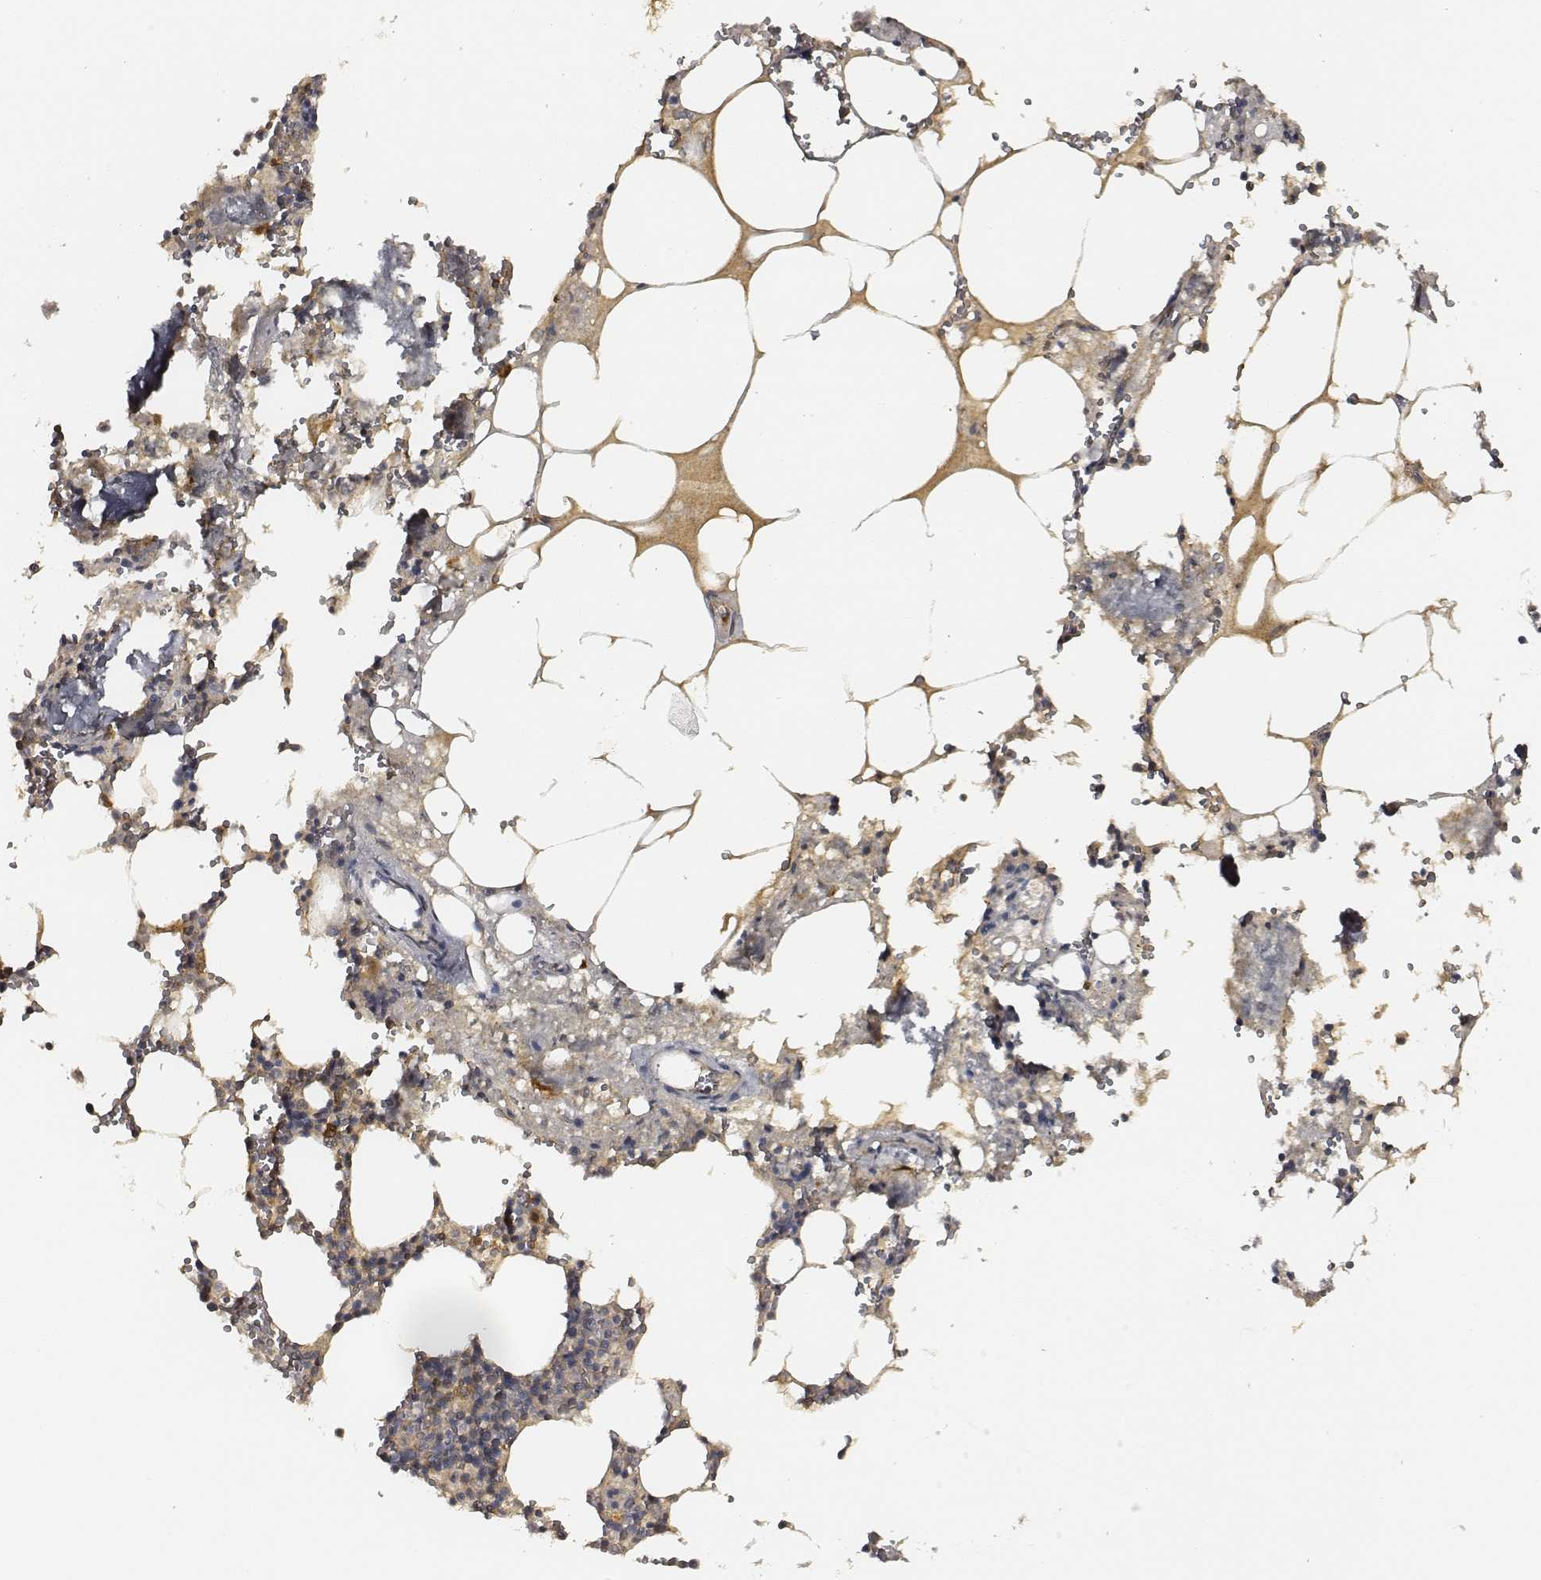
{"staining": {"intensity": "strong", "quantity": ">75%", "location": "cytoplasmic/membranous"}, "tissue": "bone marrow", "cell_type": "Hematopoietic cells", "image_type": "normal", "snomed": [{"axis": "morphology", "description": "Normal tissue, NOS"}, {"axis": "topography", "description": "Bone marrow"}], "caption": "A high amount of strong cytoplasmic/membranous expression is identified in approximately >75% of hematopoietic cells in normal bone marrow. The staining was performed using DAB (3,3'-diaminobenzidine) to visualize the protein expression in brown, while the nuclei were stained in blue with hematoxylin (Magnification: 20x).", "gene": "CARS1", "patient": {"sex": "male", "age": 54}}